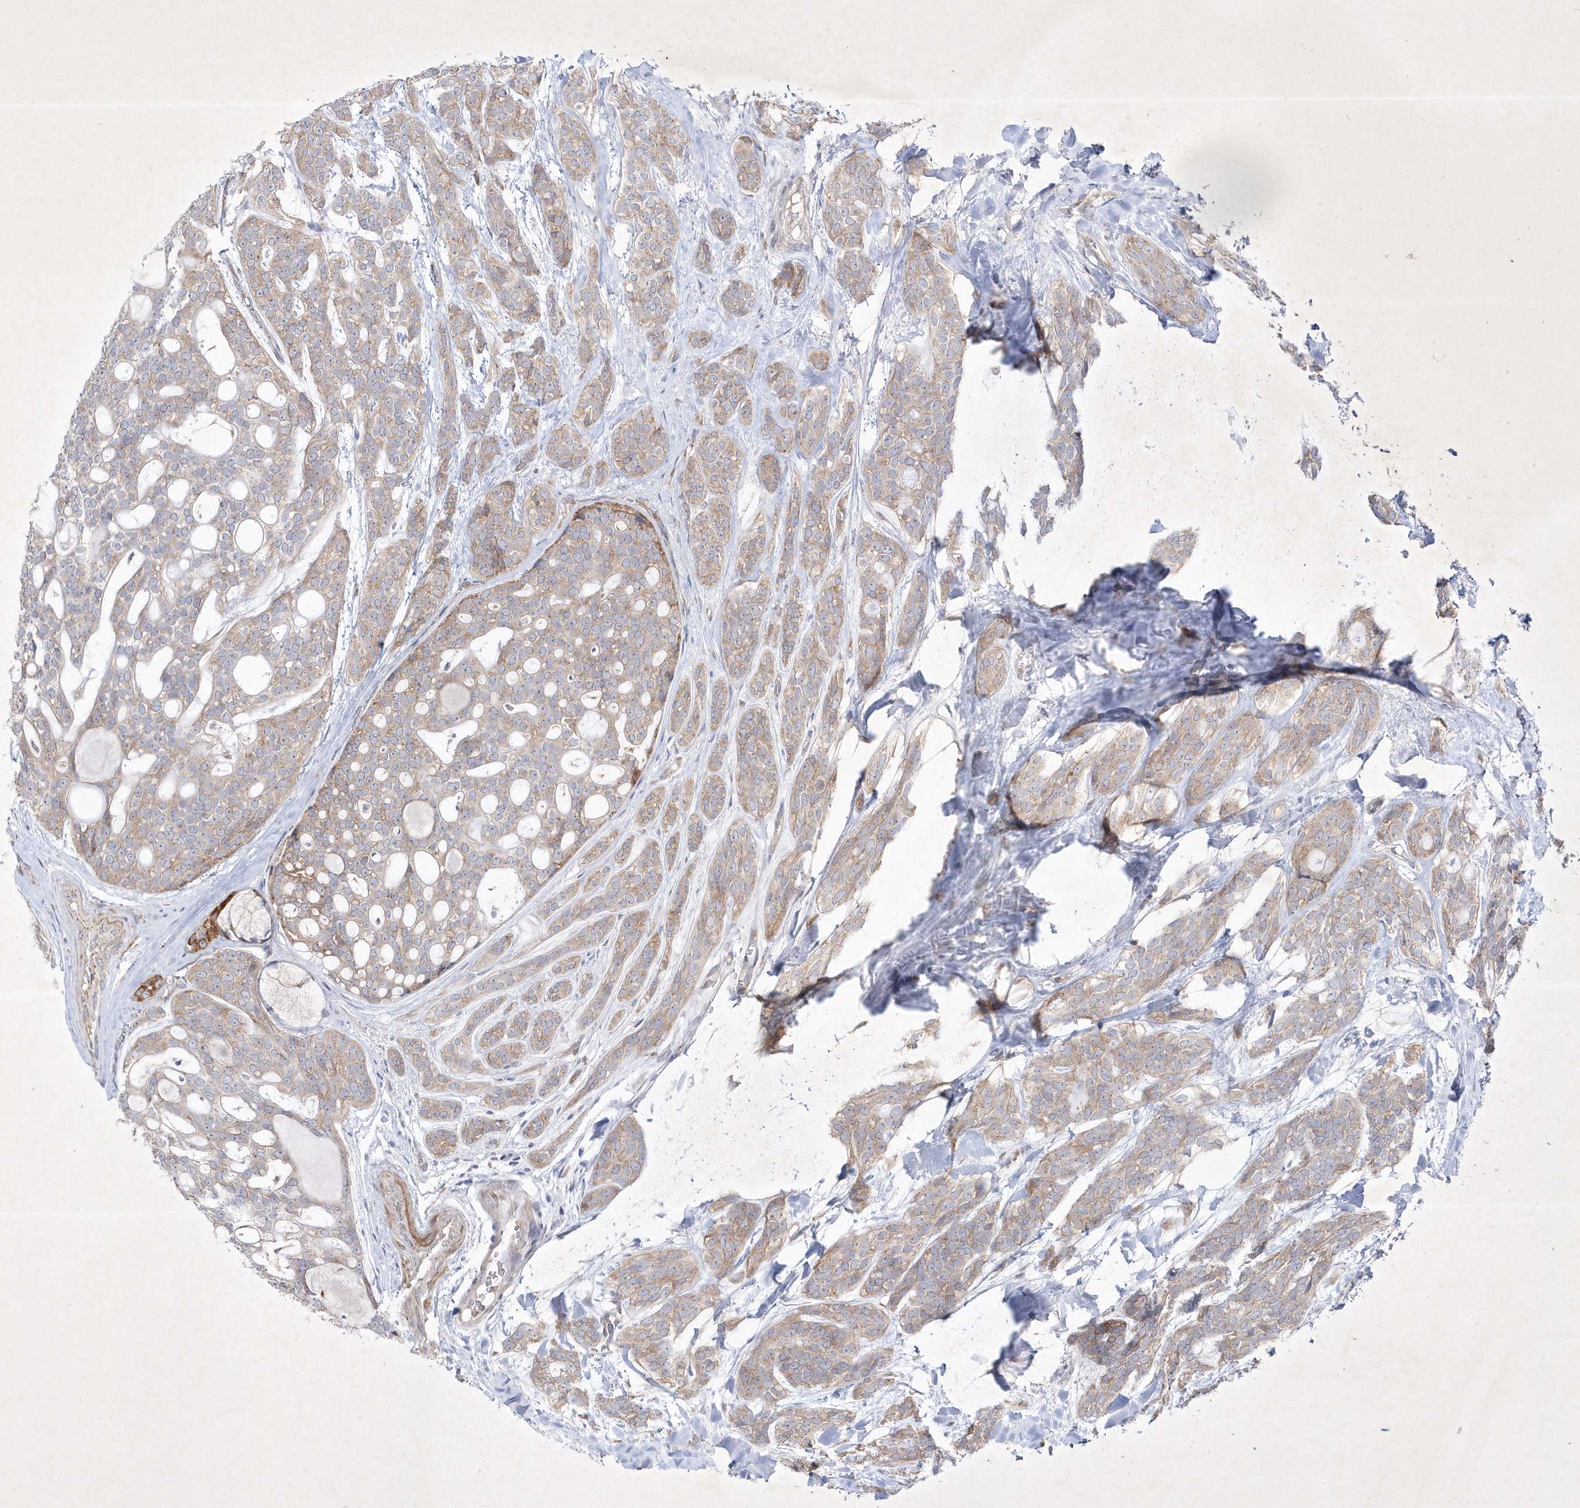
{"staining": {"intensity": "weak", "quantity": ">75%", "location": "cytoplasmic/membranous"}, "tissue": "head and neck cancer", "cell_type": "Tumor cells", "image_type": "cancer", "snomed": [{"axis": "morphology", "description": "Adenocarcinoma, NOS"}, {"axis": "topography", "description": "Head-Neck"}], "caption": "DAB (3,3'-diaminobenzidine) immunohistochemical staining of head and neck cancer displays weak cytoplasmic/membranous protein expression in about >75% of tumor cells.", "gene": "OPA1", "patient": {"sex": "male", "age": 66}}